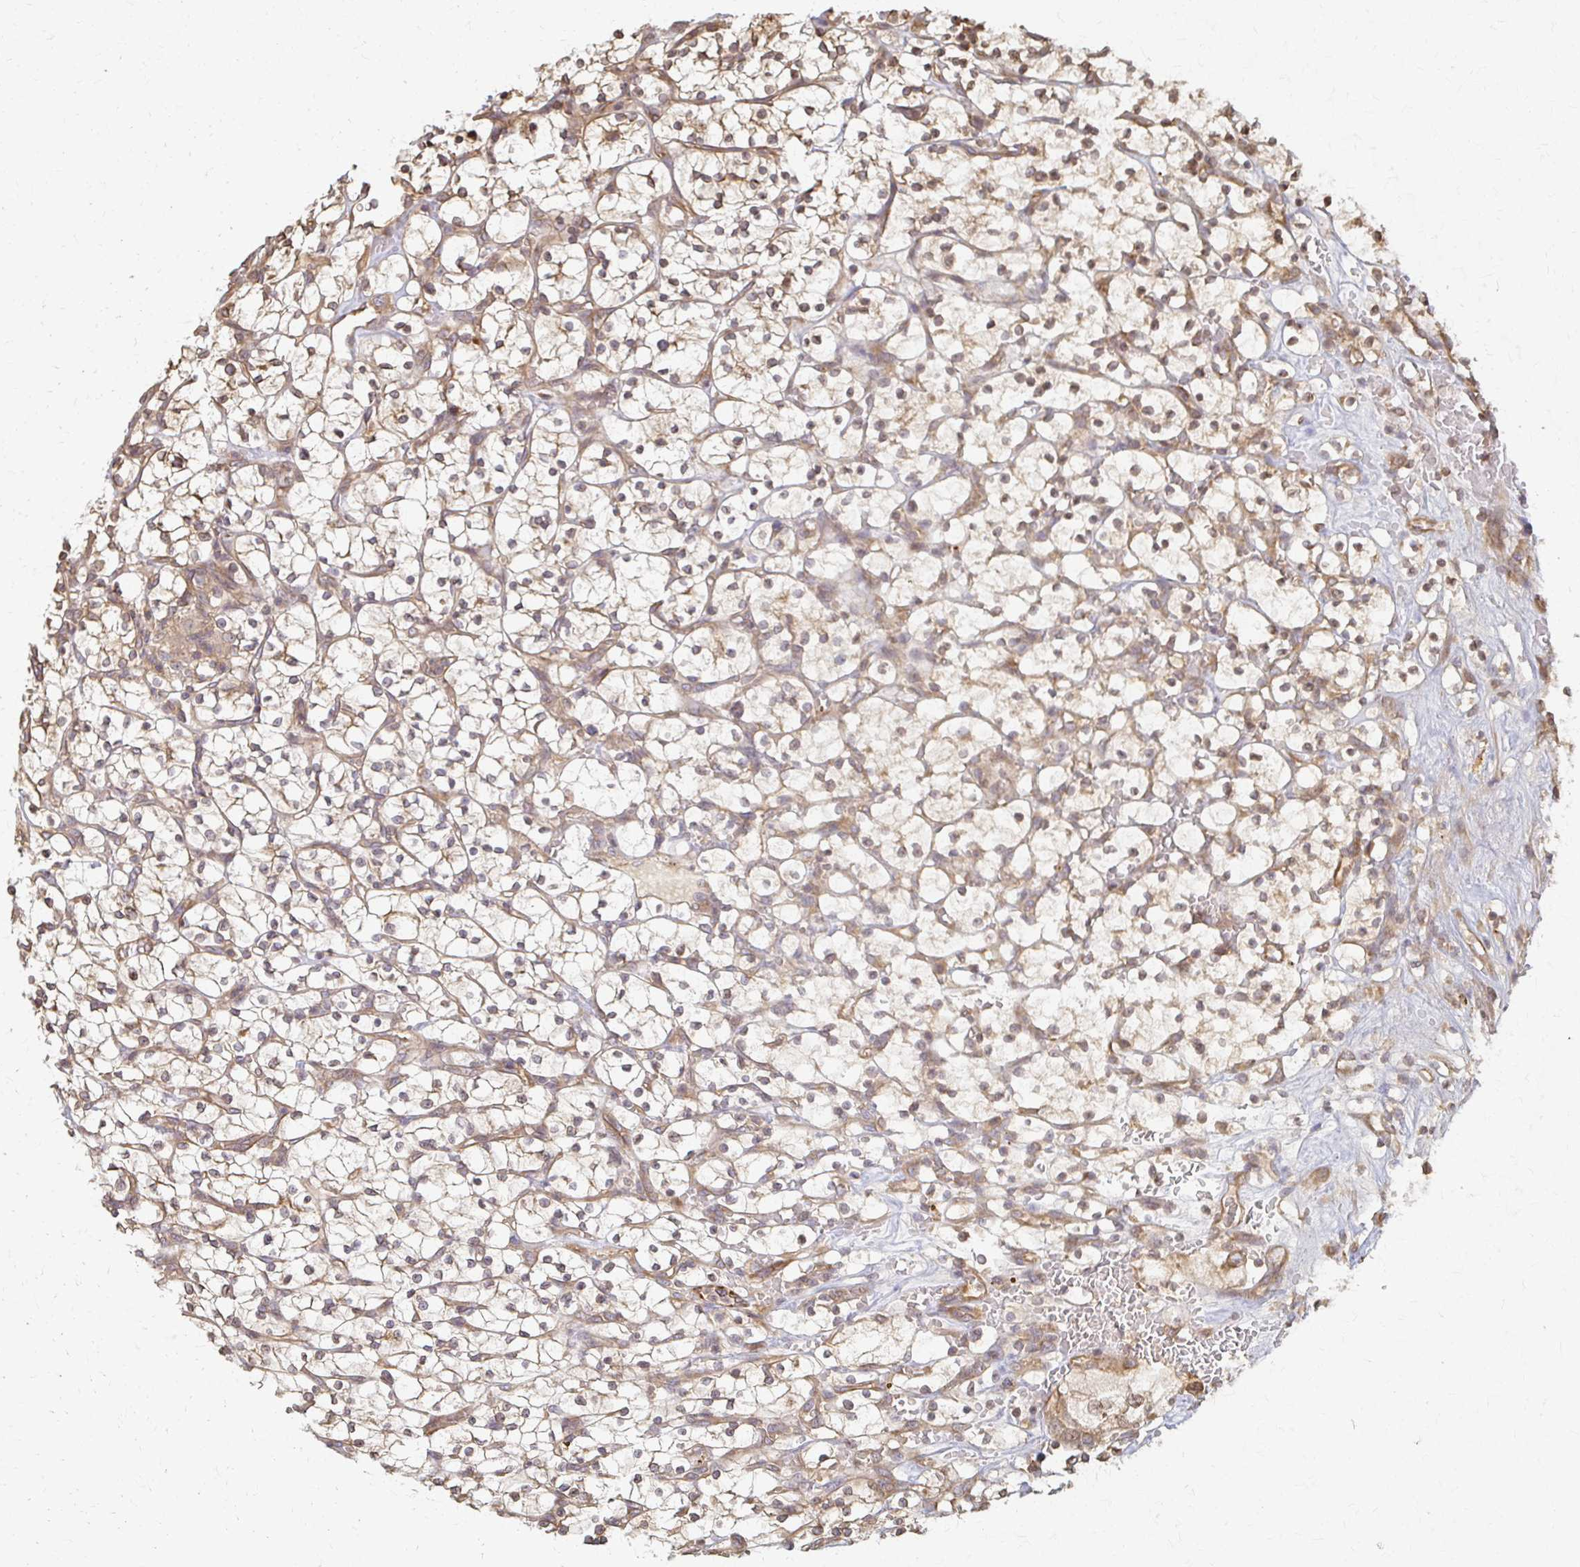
{"staining": {"intensity": "weak", "quantity": "25%-75%", "location": "cytoplasmic/membranous"}, "tissue": "renal cancer", "cell_type": "Tumor cells", "image_type": "cancer", "snomed": [{"axis": "morphology", "description": "Adenocarcinoma, NOS"}, {"axis": "topography", "description": "Kidney"}], "caption": "Immunohistochemistry (IHC) histopathology image of neoplastic tissue: renal adenocarcinoma stained using IHC displays low levels of weak protein expression localized specifically in the cytoplasmic/membranous of tumor cells, appearing as a cytoplasmic/membranous brown color.", "gene": "ARHGAP35", "patient": {"sex": "female", "age": 64}}